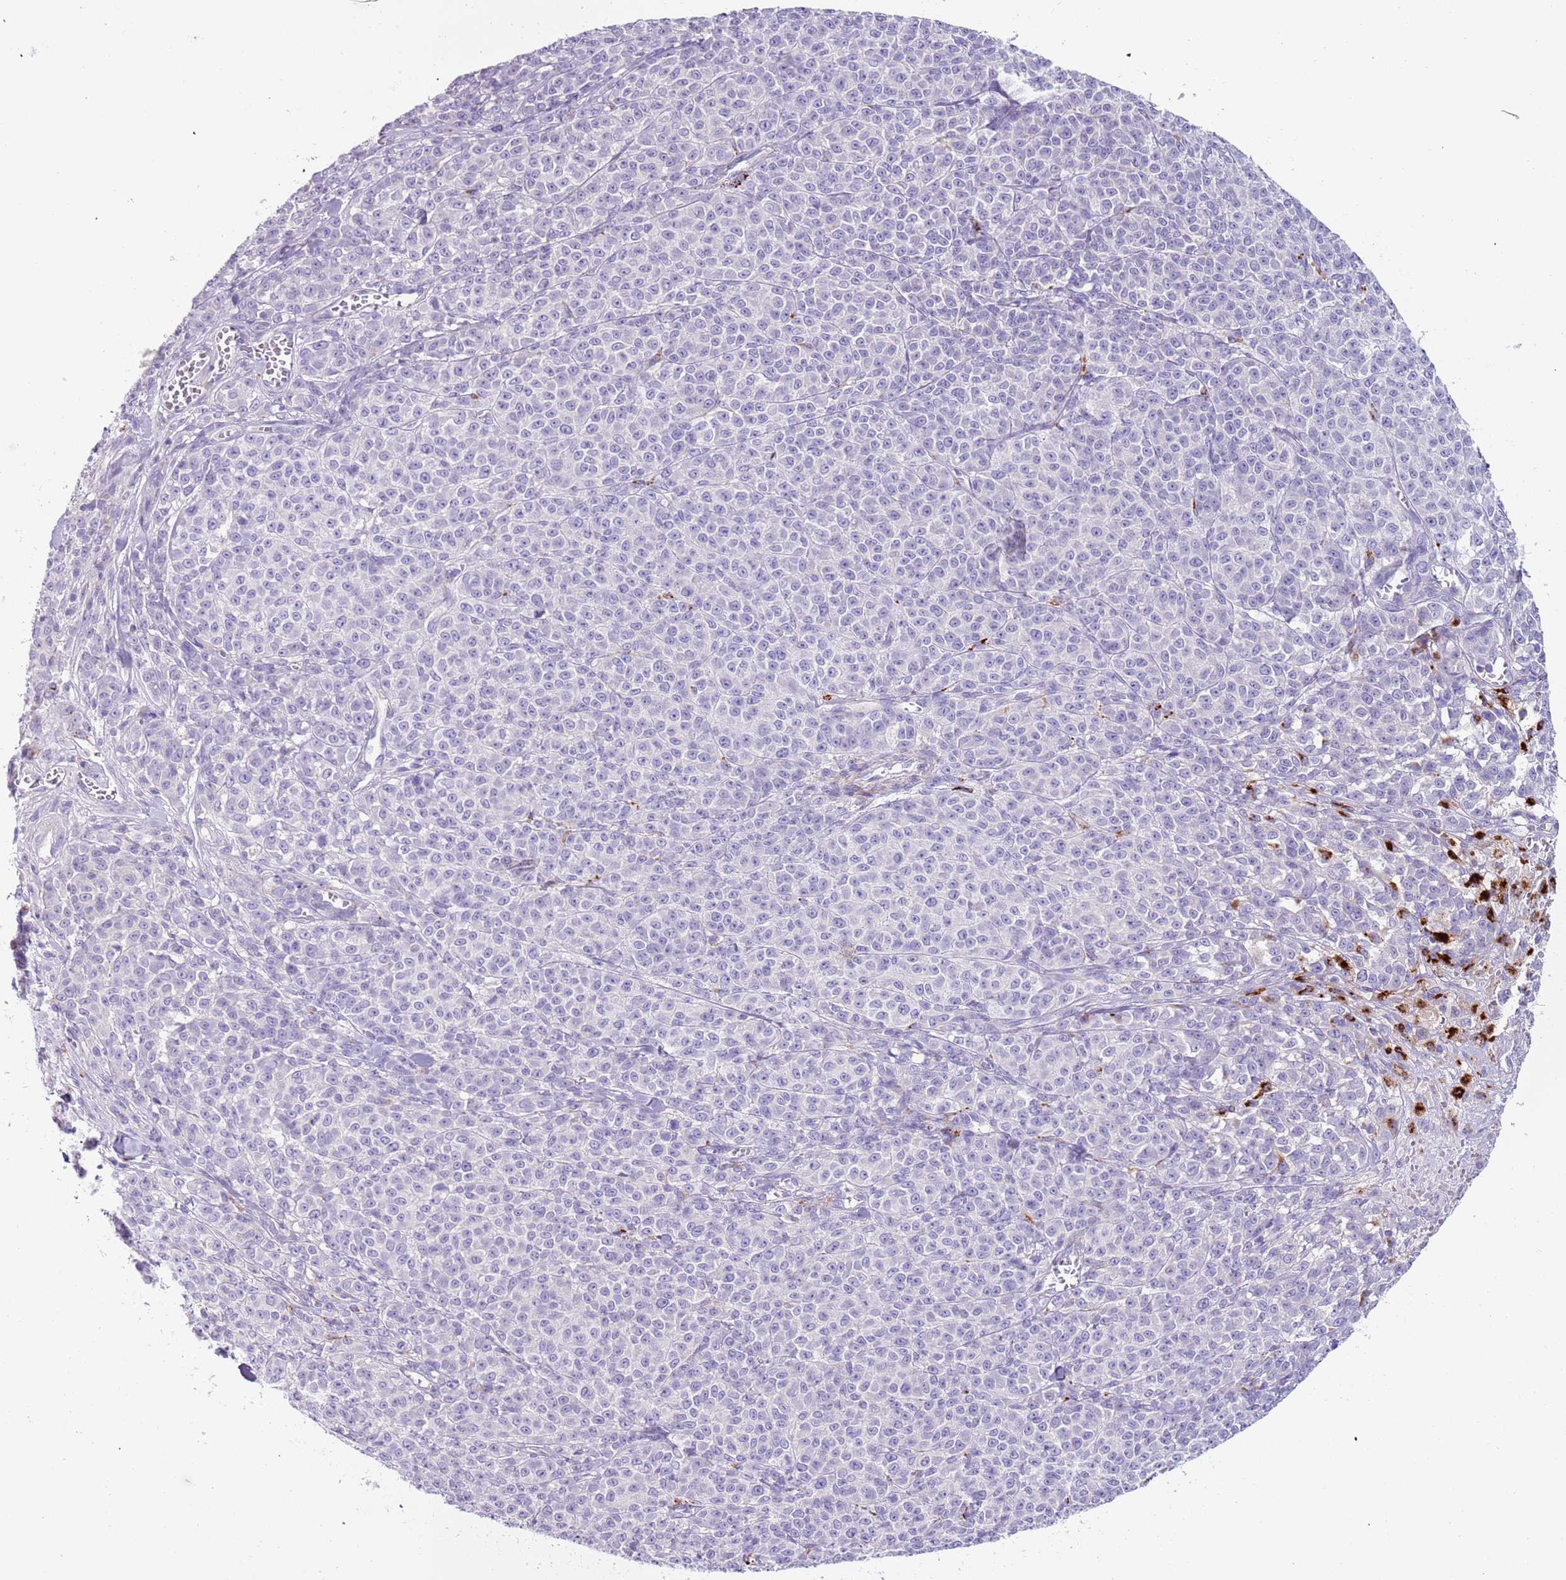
{"staining": {"intensity": "negative", "quantity": "none", "location": "none"}, "tissue": "melanoma", "cell_type": "Tumor cells", "image_type": "cancer", "snomed": [{"axis": "morphology", "description": "Normal tissue, NOS"}, {"axis": "morphology", "description": "Malignant melanoma, NOS"}, {"axis": "topography", "description": "Skin"}], "caption": "High power microscopy micrograph of an IHC micrograph of malignant melanoma, revealing no significant staining in tumor cells.", "gene": "LRRN3", "patient": {"sex": "female", "age": 34}}